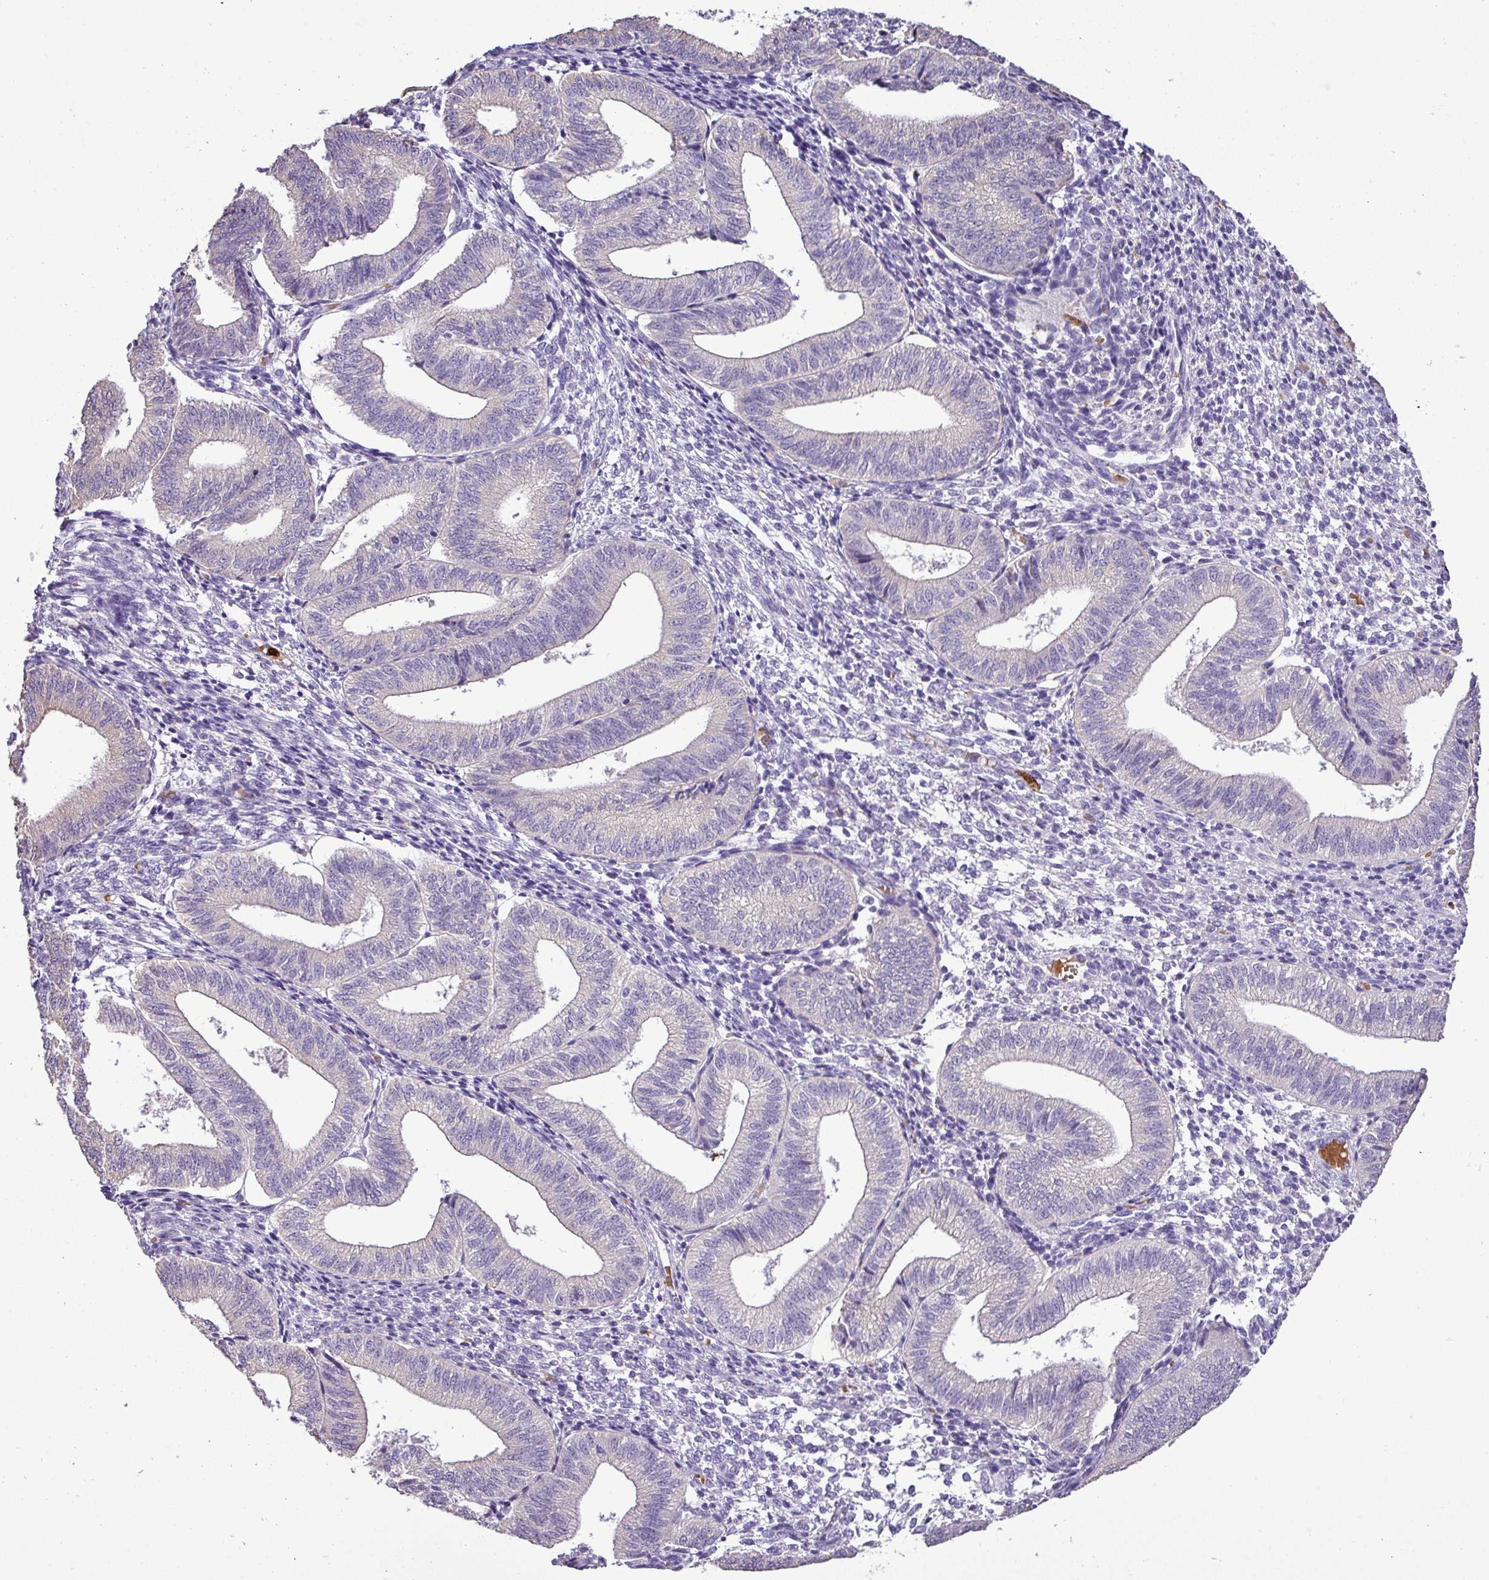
{"staining": {"intensity": "negative", "quantity": "none", "location": "none"}, "tissue": "endometrium", "cell_type": "Cells in endometrial stroma", "image_type": "normal", "snomed": [{"axis": "morphology", "description": "Normal tissue, NOS"}, {"axis": "topography", "description": "Endometrium"}], "caption": "This is an immunohistochemistry micrograph of unremarkable endometrium. There is no staining in cells in endometrial stroma.", "gene": "MGAT4B", "patient": {"sex": "female", "age": 34}}